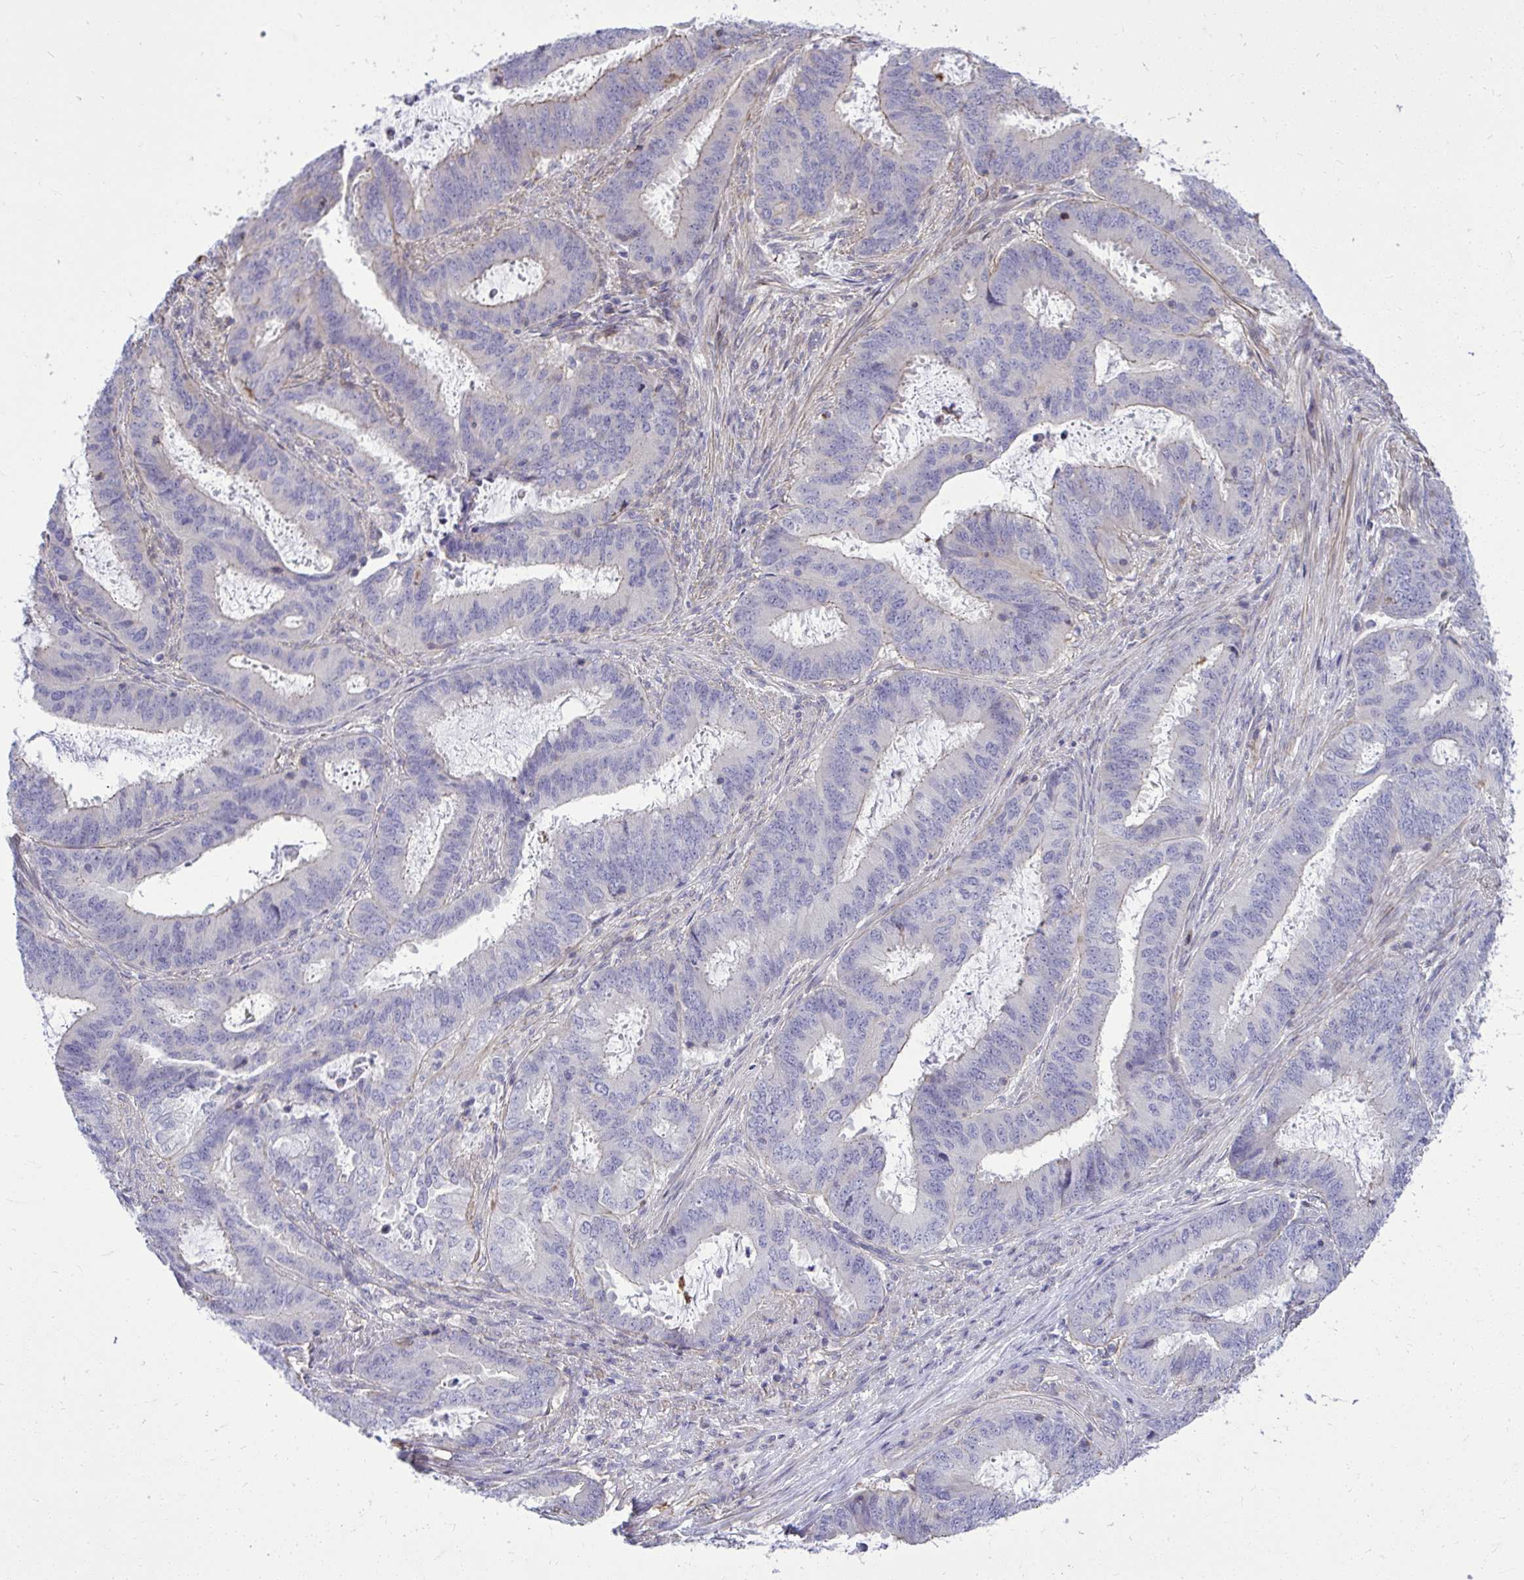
{"staining": {"intensity": "negative", "quantity": "none", "location": "none"}, "tissue": "endometrial cancer", "cell_type": "Tumor cells", "image_type": "cancer", "snomed": [{"axis": "morphology", "description": "Adenocarcinoma, NOS"}, {"axis": "topography", "description": "Endometrium"}], "caption": "Tumor cells are negative for brown protein staining in adenocarcinoma (endometrial). (DAB (3,3'-diaminobenzidine) immunohistochemistry visualized using brightfield microscopy, high magnification).", "gene": "GRK4", "patient": {"sex": "female", "age": 51}}